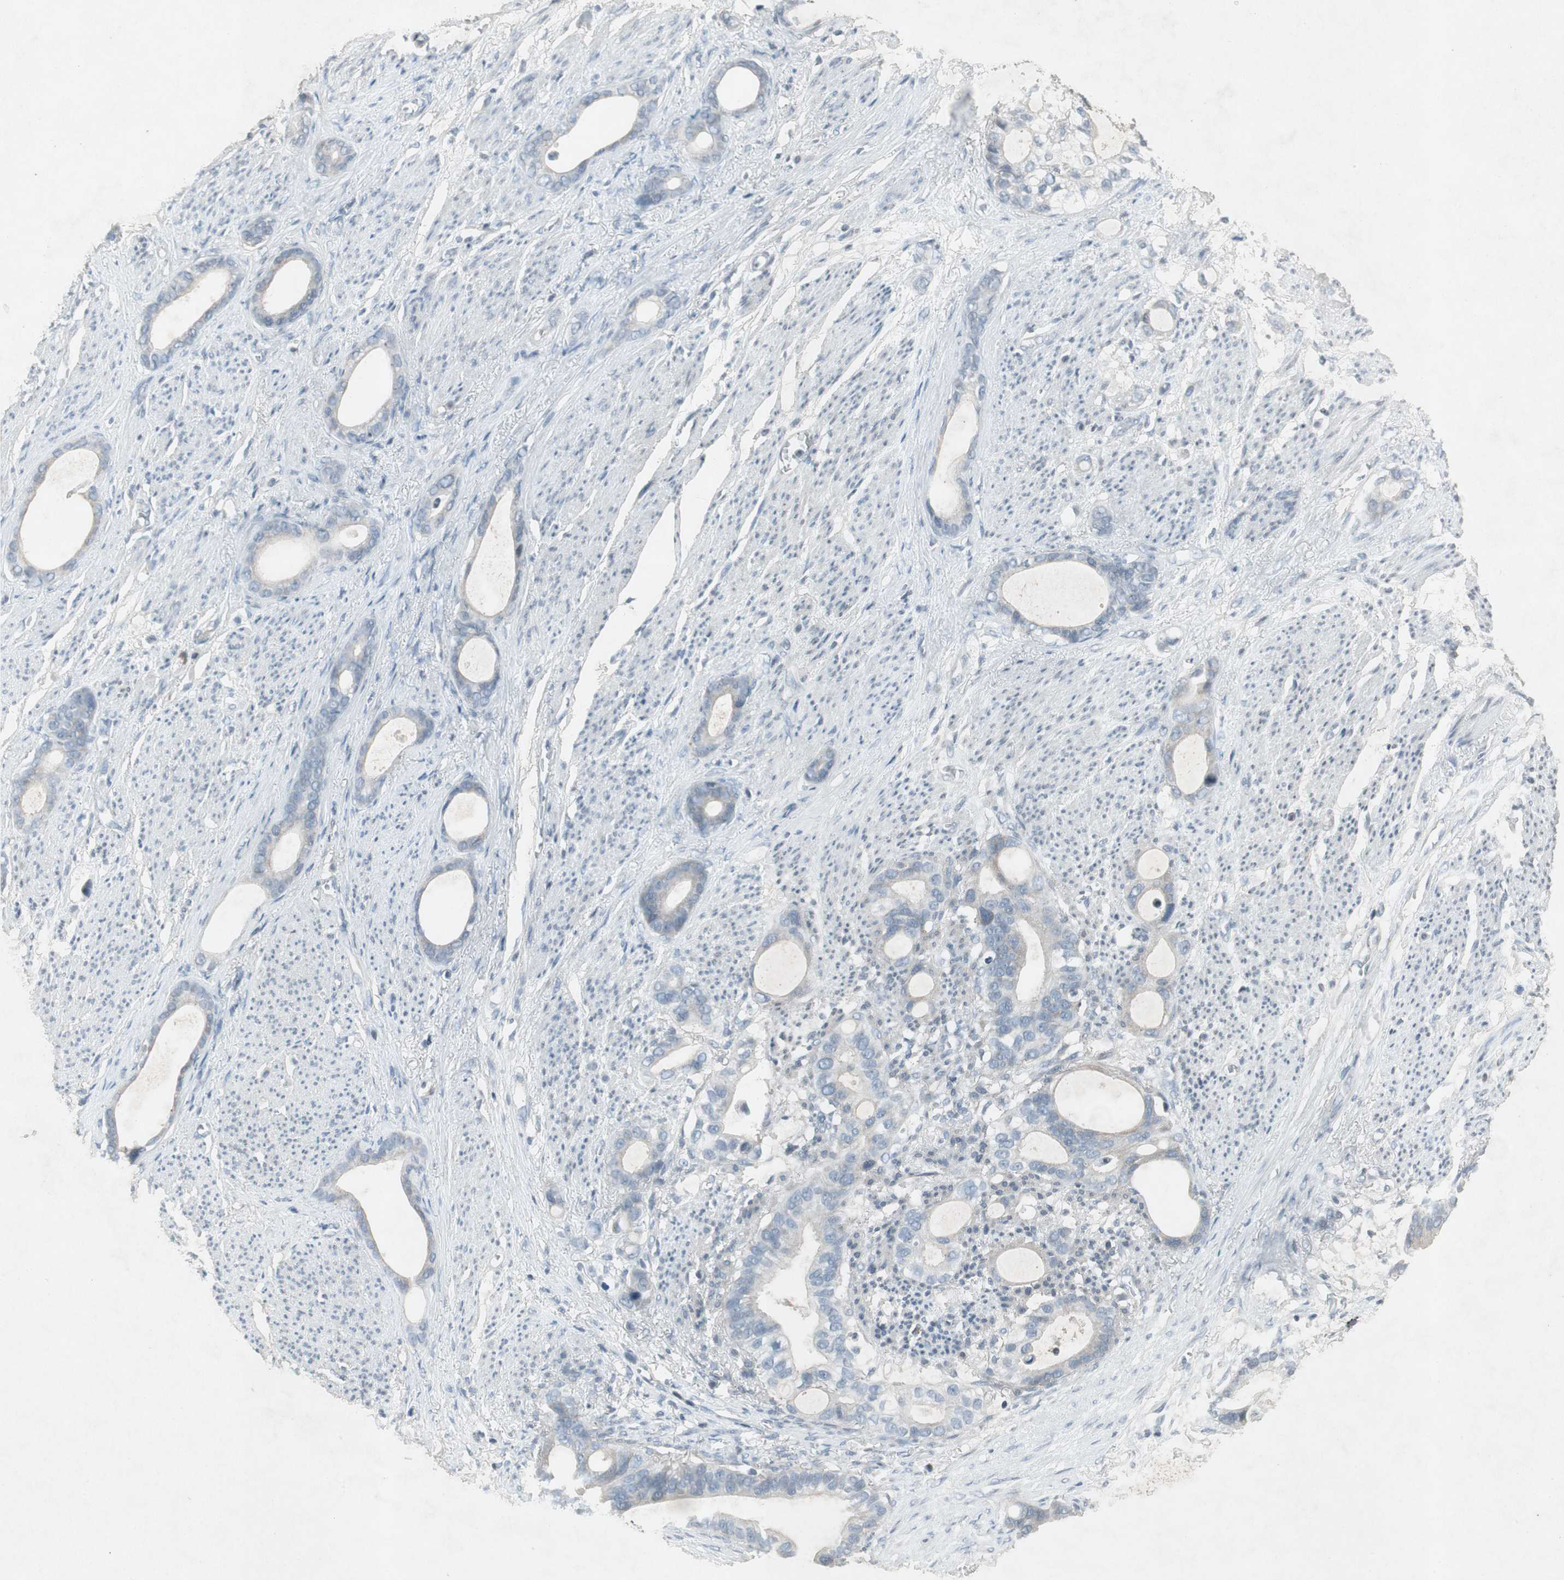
{"staining": {"intensity": "negative", "quantity": "none", "location": "none"}, "tissue": "stomach cancer", "cell_type": "Tumor cells", "image_type": "cancer", "snomed": [{"axis": "morphology", "description": "Adenocarcinoma, NOS"}, {"axis": "topography", "description": "Stomach"}], "caption": "Tumor cells are negative for brown protein staining in stomach adenocarcinoma.", "gene": "ARG2", "patient": {"sex": "female", "age": 75}}